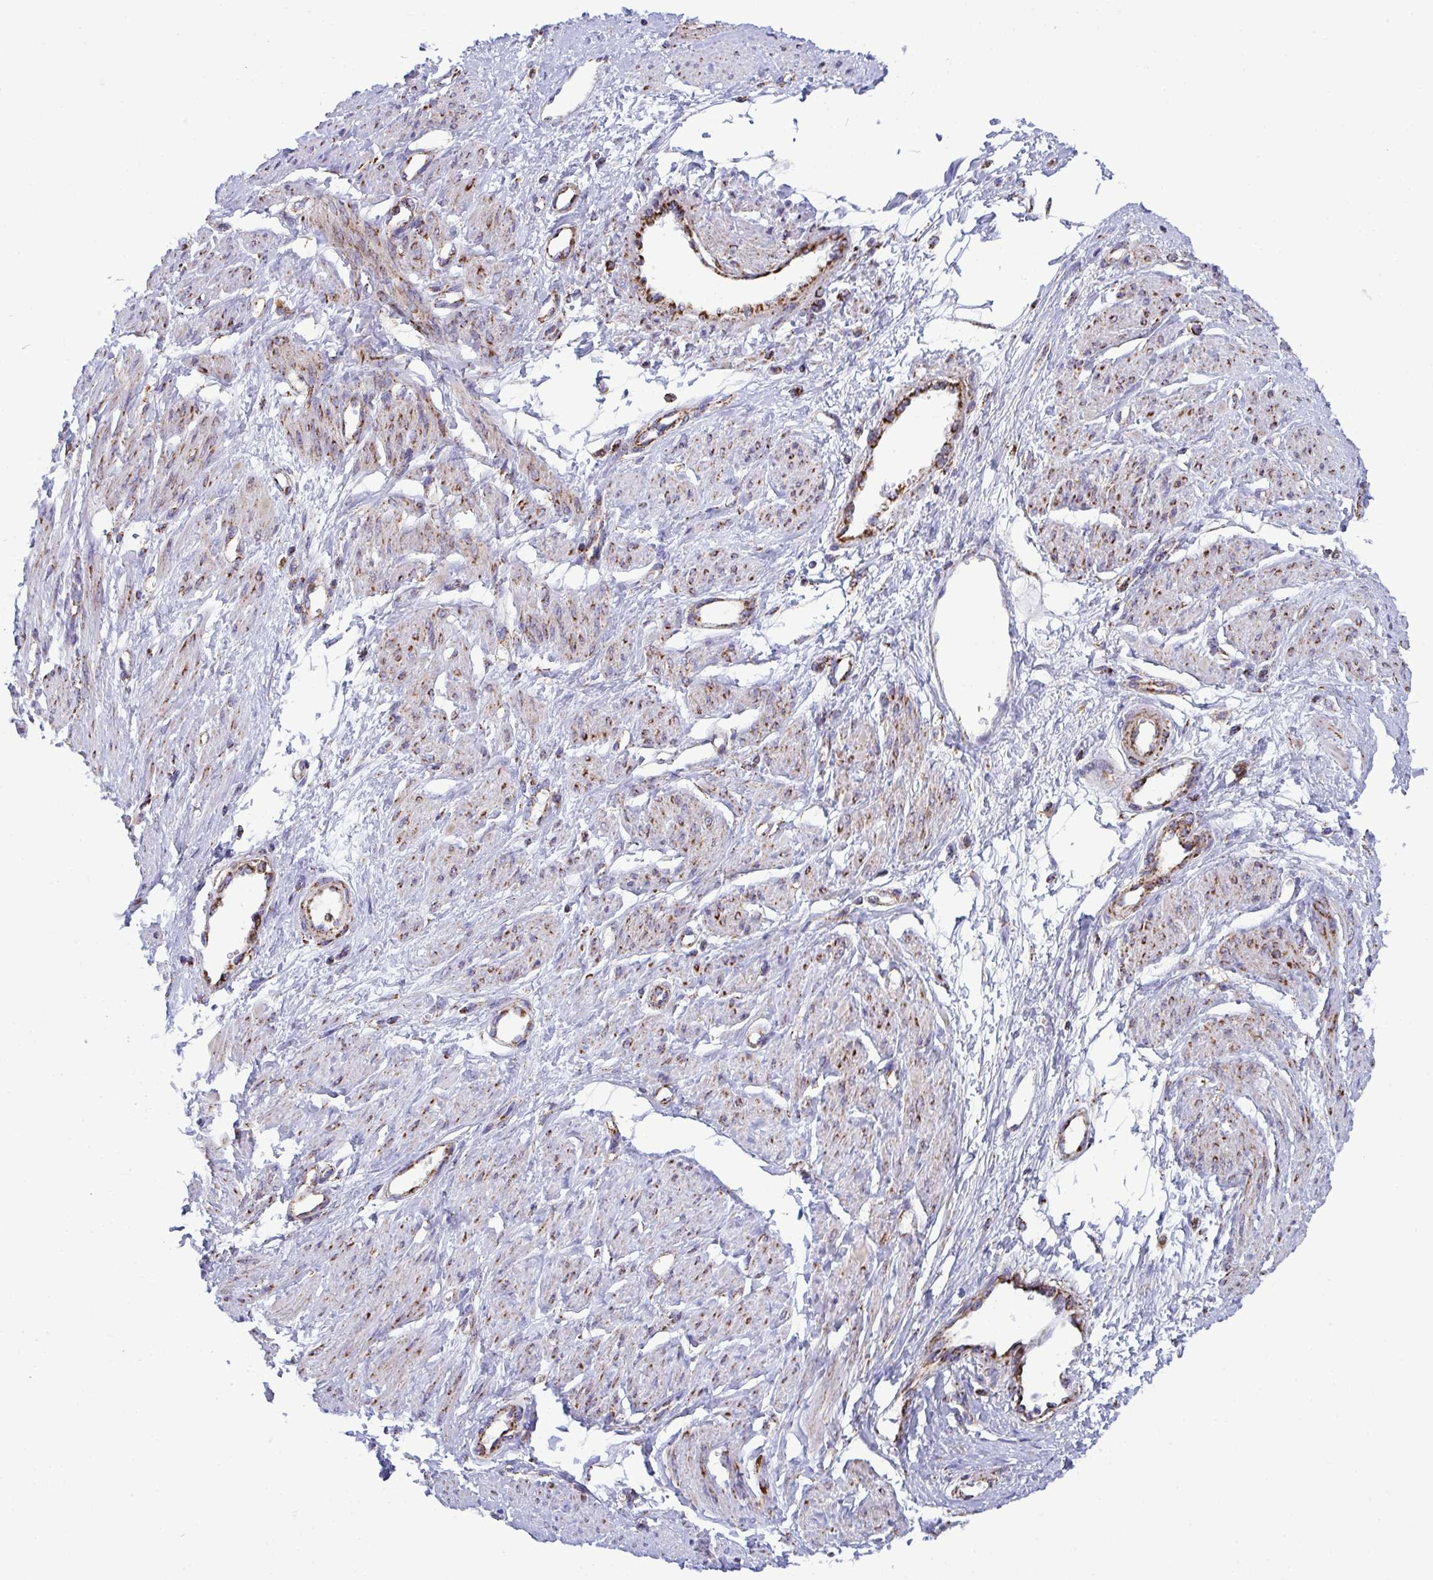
{"staining": {"intensity": "weak", "quantity": "25%-75%", "location": "cytoplasmic/membranous"}, "tissue": "smooth muscle", "cell_type": "Smooth muscle cells", "image_type": "normal", "snomed": [{"axis": "morphology", "description": "Normal tissue, NOS"}, {"axis": "topography", "description": "Smooth muscle"}, {"axis": "topography", "description": "Uterus"}], "caption": "This photomicrograph reveals IHC staining of unremarkable smooth muscle, with low weak cytoplasmic/membranous positivity in about 25%-75% of smooth muscle cells.", "gene": "CSDE1", "patient": {"sex": "female", "age": 39}}